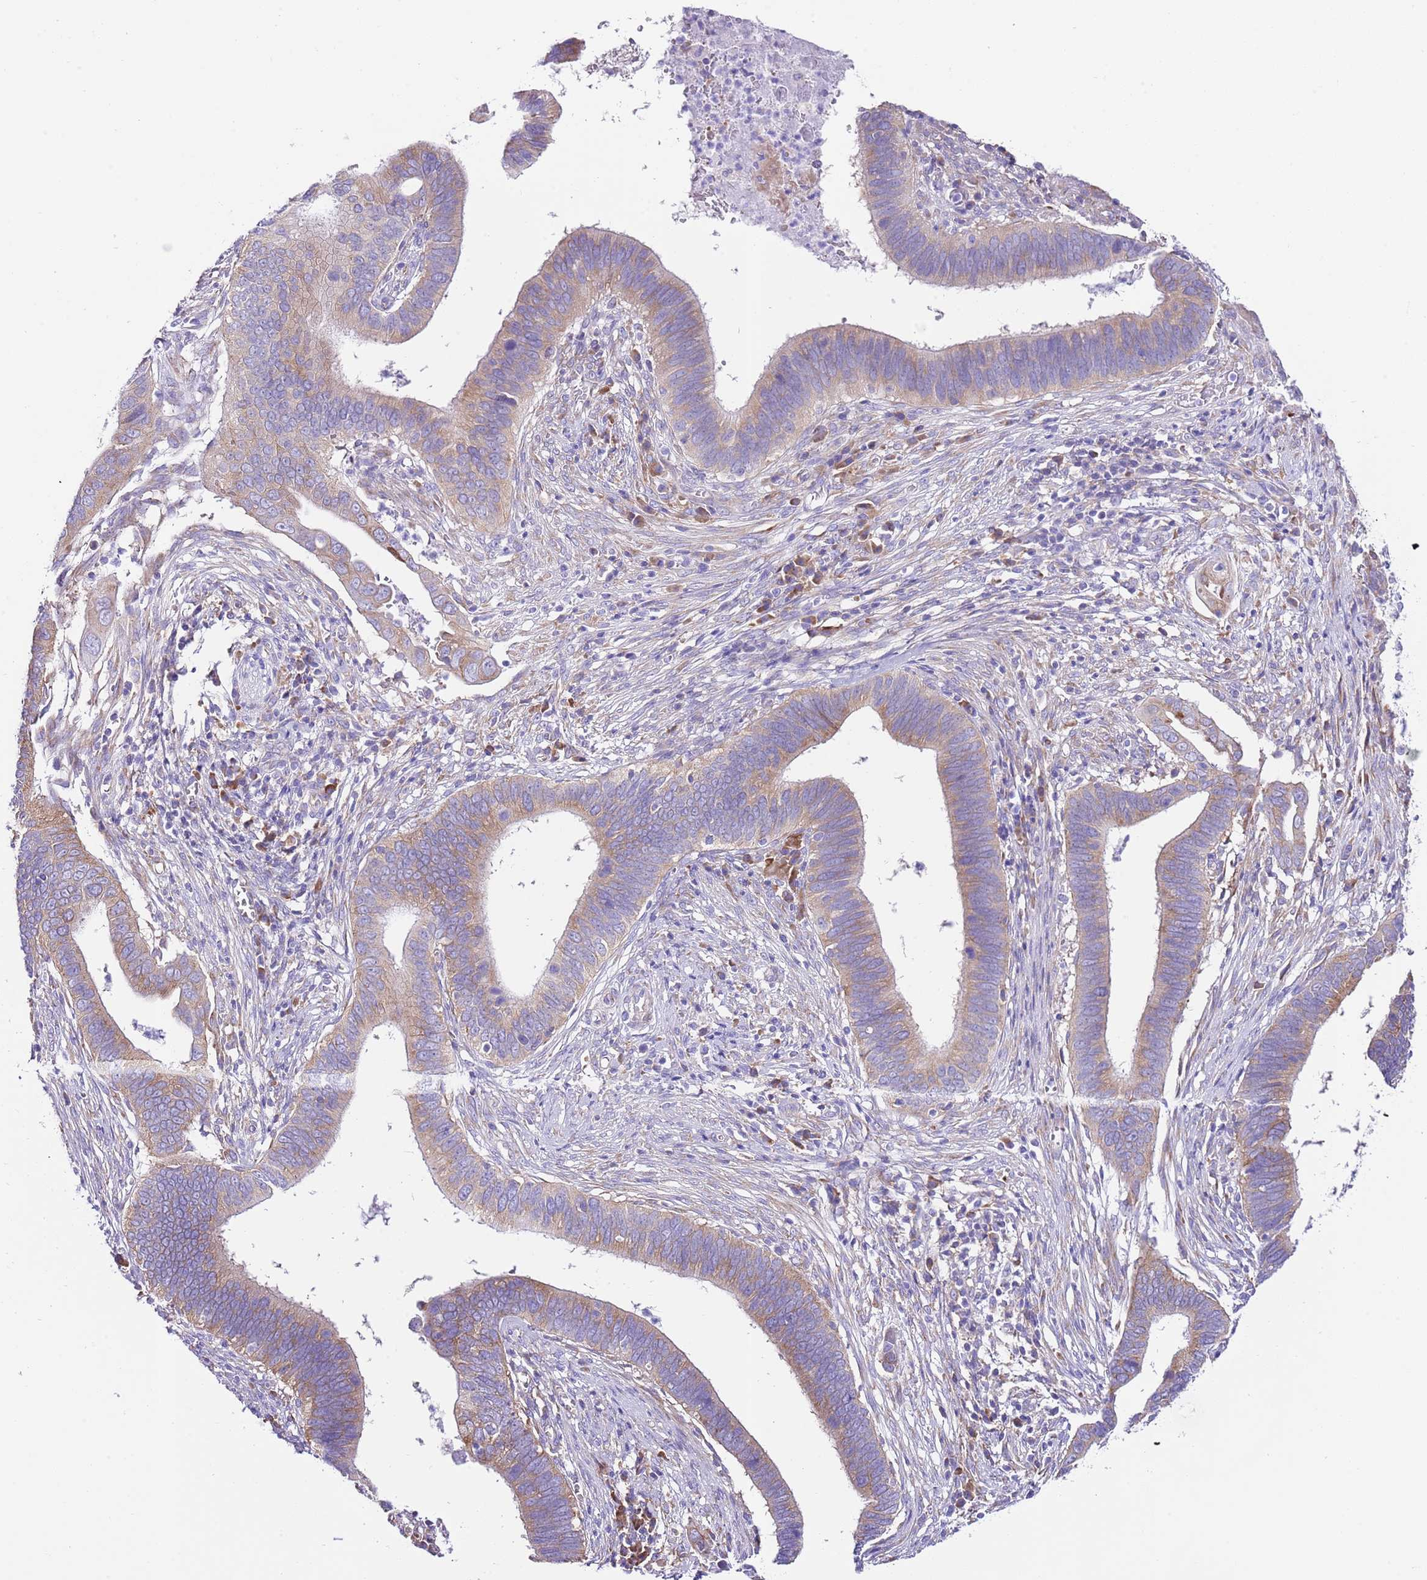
{"staining": {"intensity": "weak", "quantity": ">75%", "location": "cytoplasmic/membranous"}, "tissue": "cervical cancer", "cell_type": "Tumor cells", "image_type": "cancer", "snomed": [{"axis": "morphology", "description": "Adenocarcinoma, NOS"}, {"axis": "topography", "description": "Cervix"}], "caption": "DAB immunohistochemical staining of cervical cancer exhibits weak cytoplasmic/membranous protein expression in about >75% of tumor cells.", "gene": "RPS10", "patient": {"sex": "female", "age": 42}}